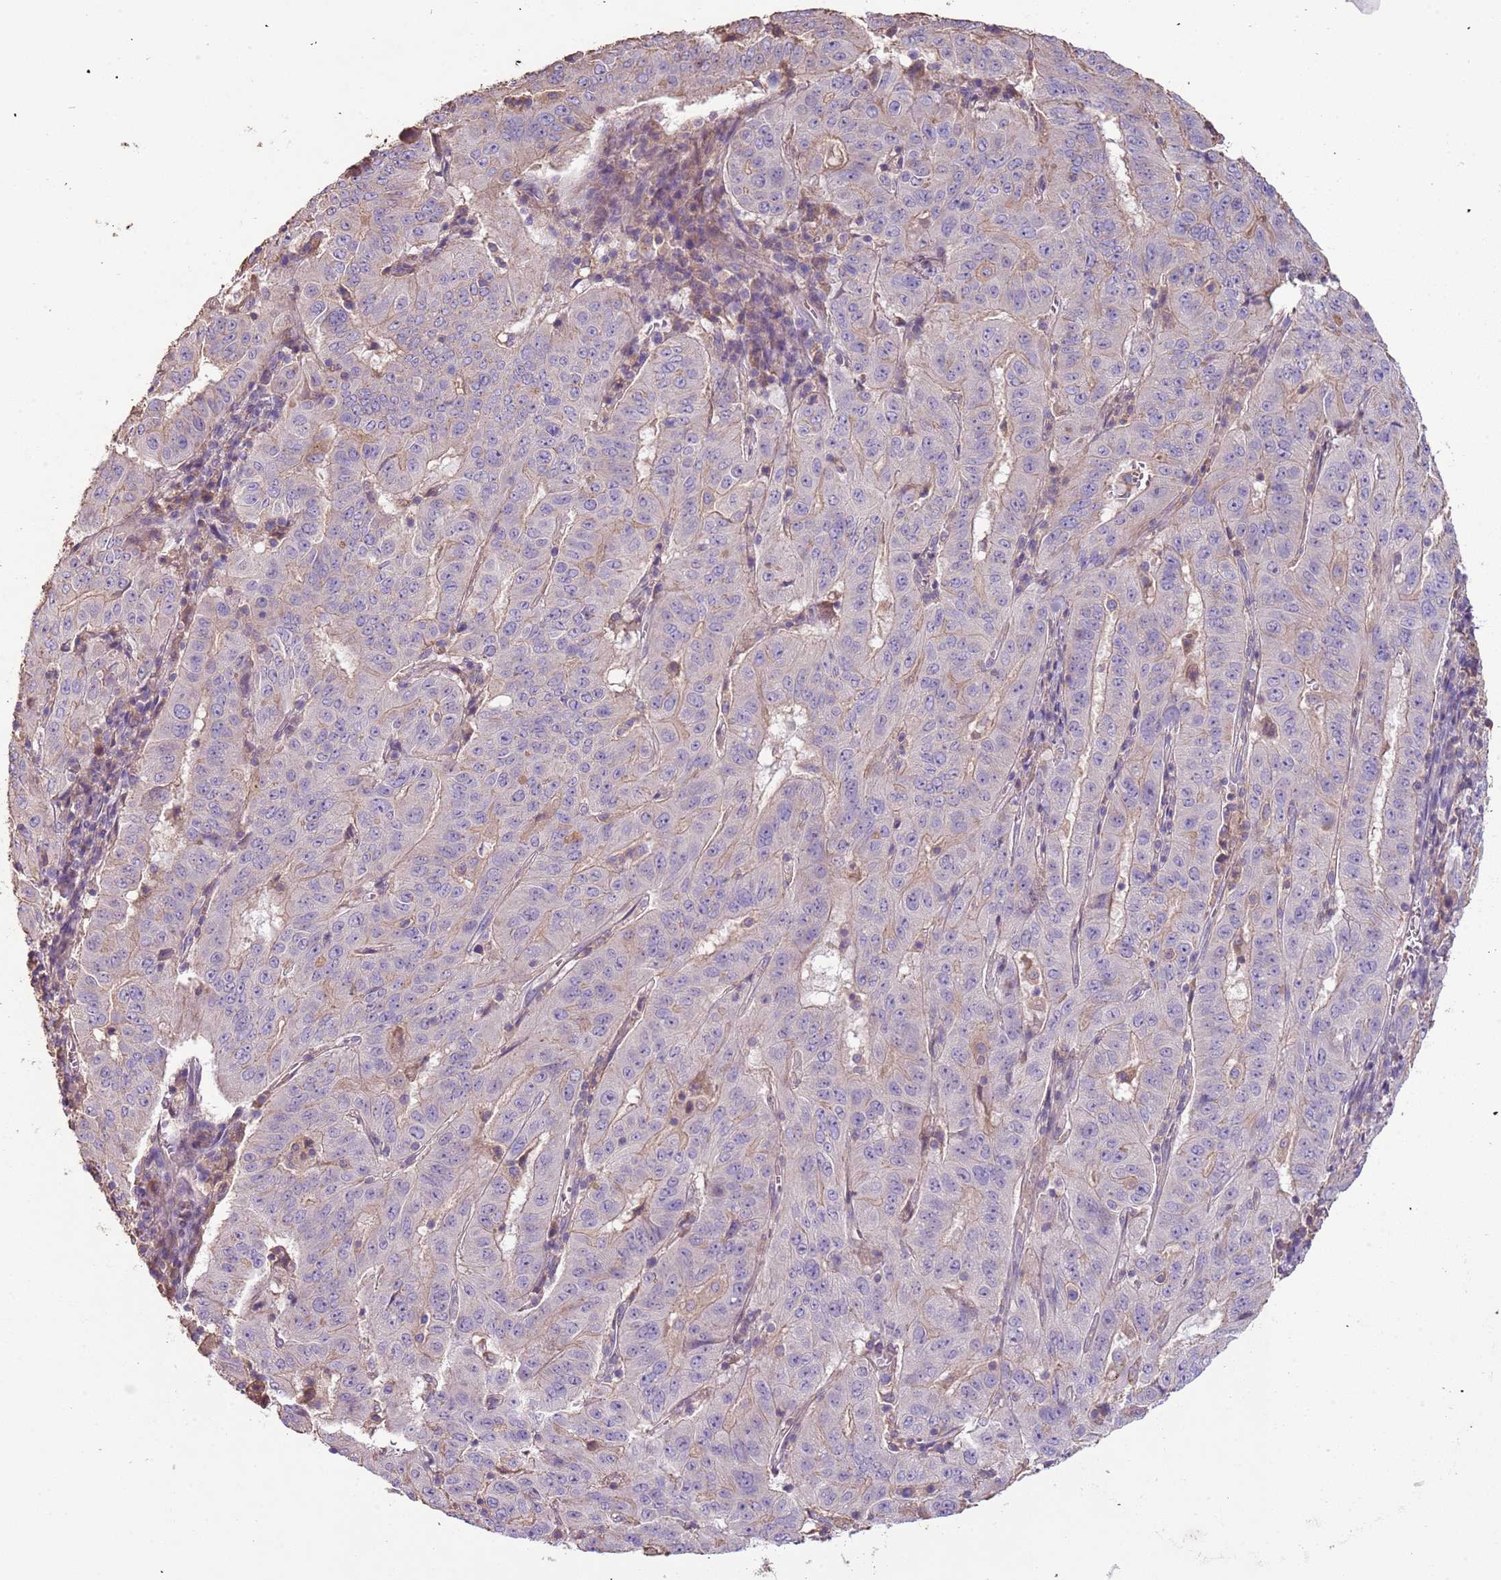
{"staining": {"intensity": "weak", "quantity": "25%-75%", "location": "cytoplasmic/membranous"}, "tissue": "pancreatic cancer", "cell_type": "Tumor cells", "image_type": "cancer", "snomed": [{"axis": "morphology", "description": "Adenocarcinoma, NOS"}, {"axis": "topography", "description": "Pancreas"}], "caption": "Pancreatic cancer was stained to show a protein in brown. There is low levels of weak cytoplasmic/membranous expression in about 25%-75% of tumor cells. The staining is performed using DAB (3,3'-diaminobenzidine) brown chromogen to label protein expression. The nuclei are counter-stained blue using hematoxylin.", "gene": "FECH", "patient": {"sex": "male", "age": 63}}